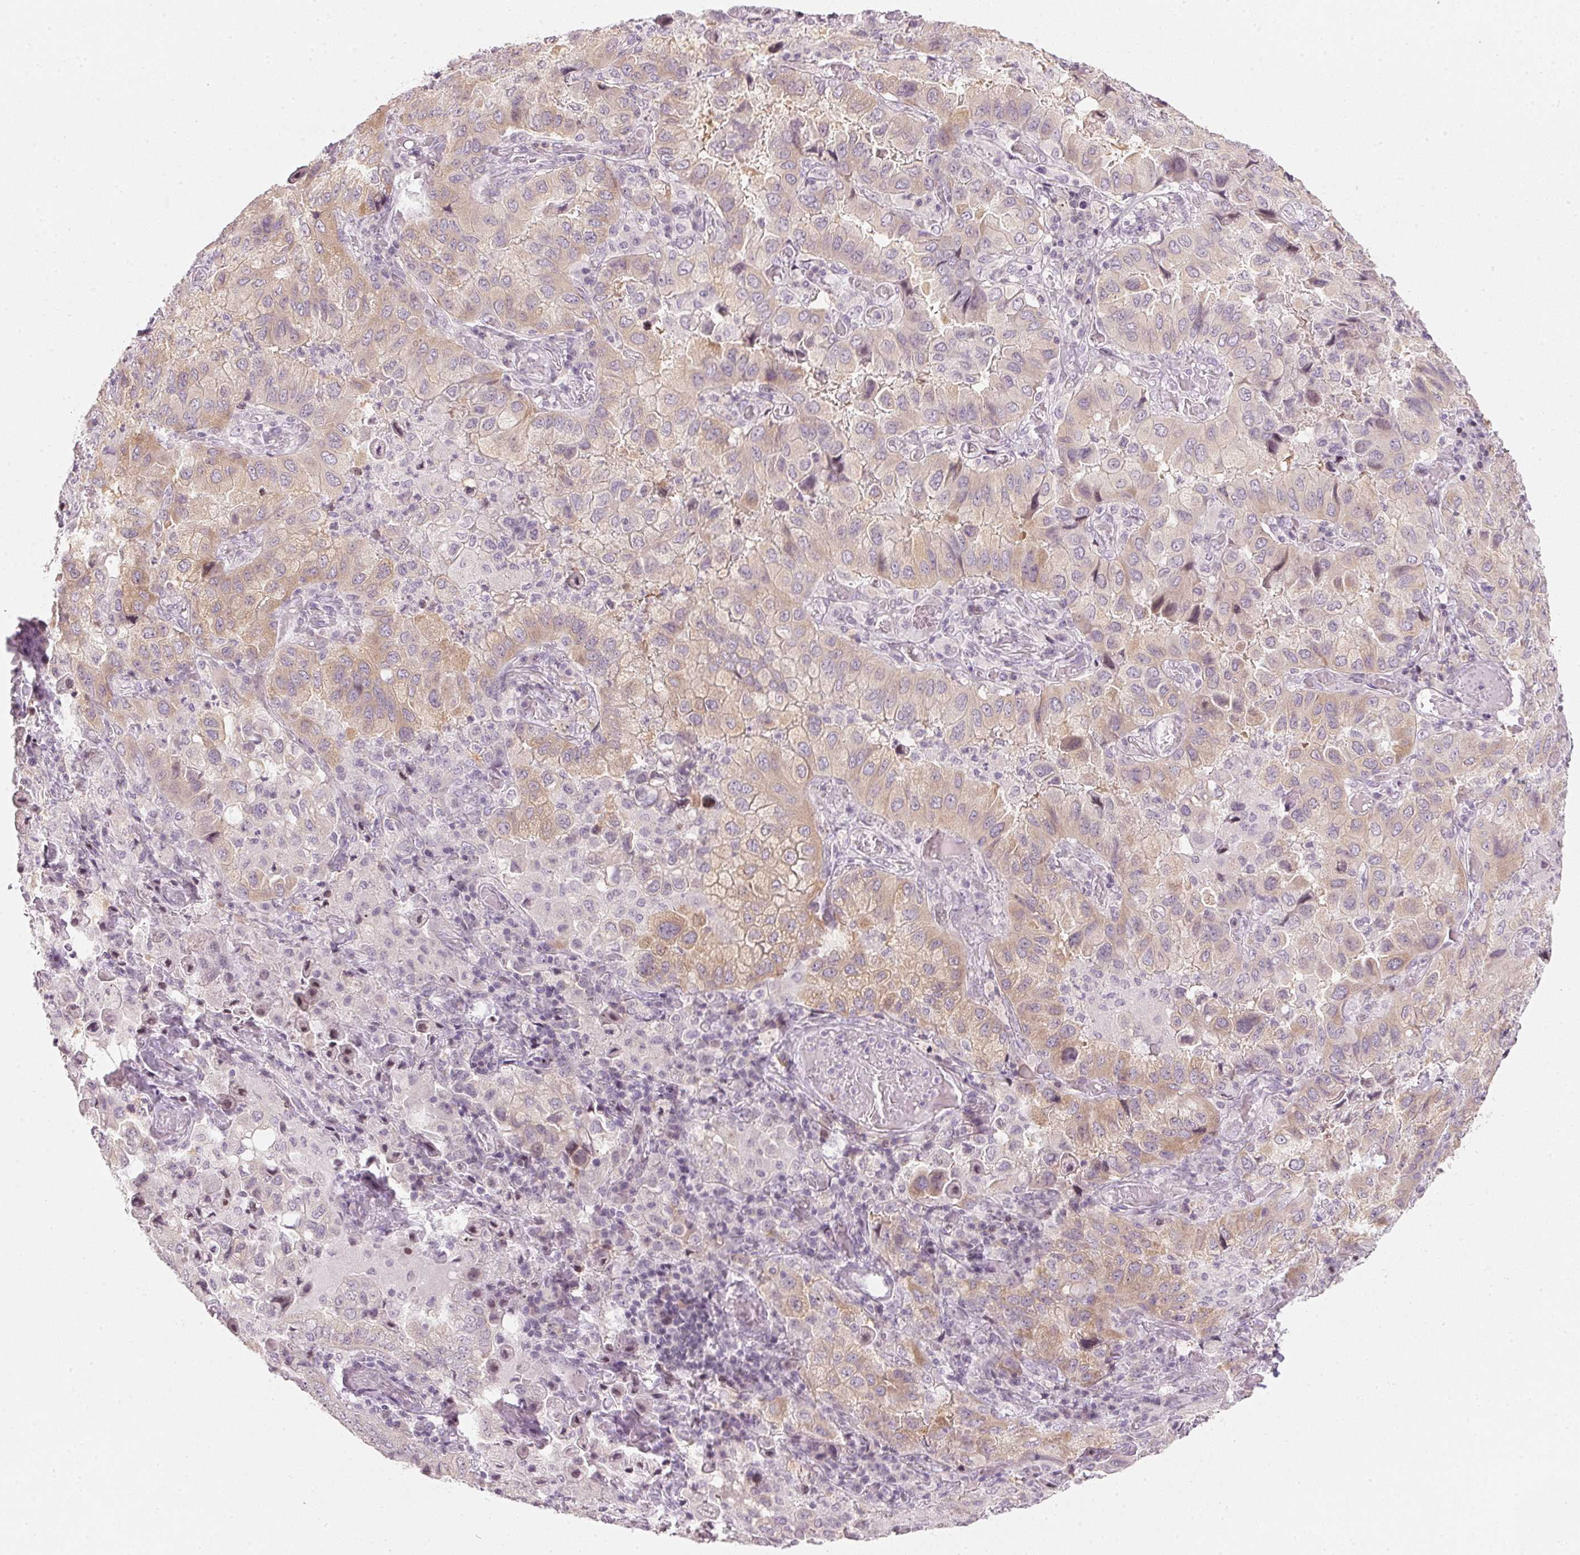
{"staining": {"intensity": "weak", "quantity": "<25%", "location": "cytoplasmic/membranous"}, "tissue": "lung cancer", "cell_type": "Tumor cells", "image_type": "cancer", "snomed": [{"axis": "morphology", "description": "Aneuploidy"}, {"axis": "morphology", "description": "Adenocarcinoma, NOS"}, {"axis": "morphology", "description": "Adenocarcinoma, metastatic, NOS"}, {"axis": "topography", "description": "Lymph node"}, {"axis": "topography", "description": "Lung"}], "caption": "IHC photomicrograph of human lung adenocarcinoma stained for a protein (brown), which demonstrates no positivity in tumor cells.", "gene": "SFRP4", "patient": {"sex": "female", "age": 48}}